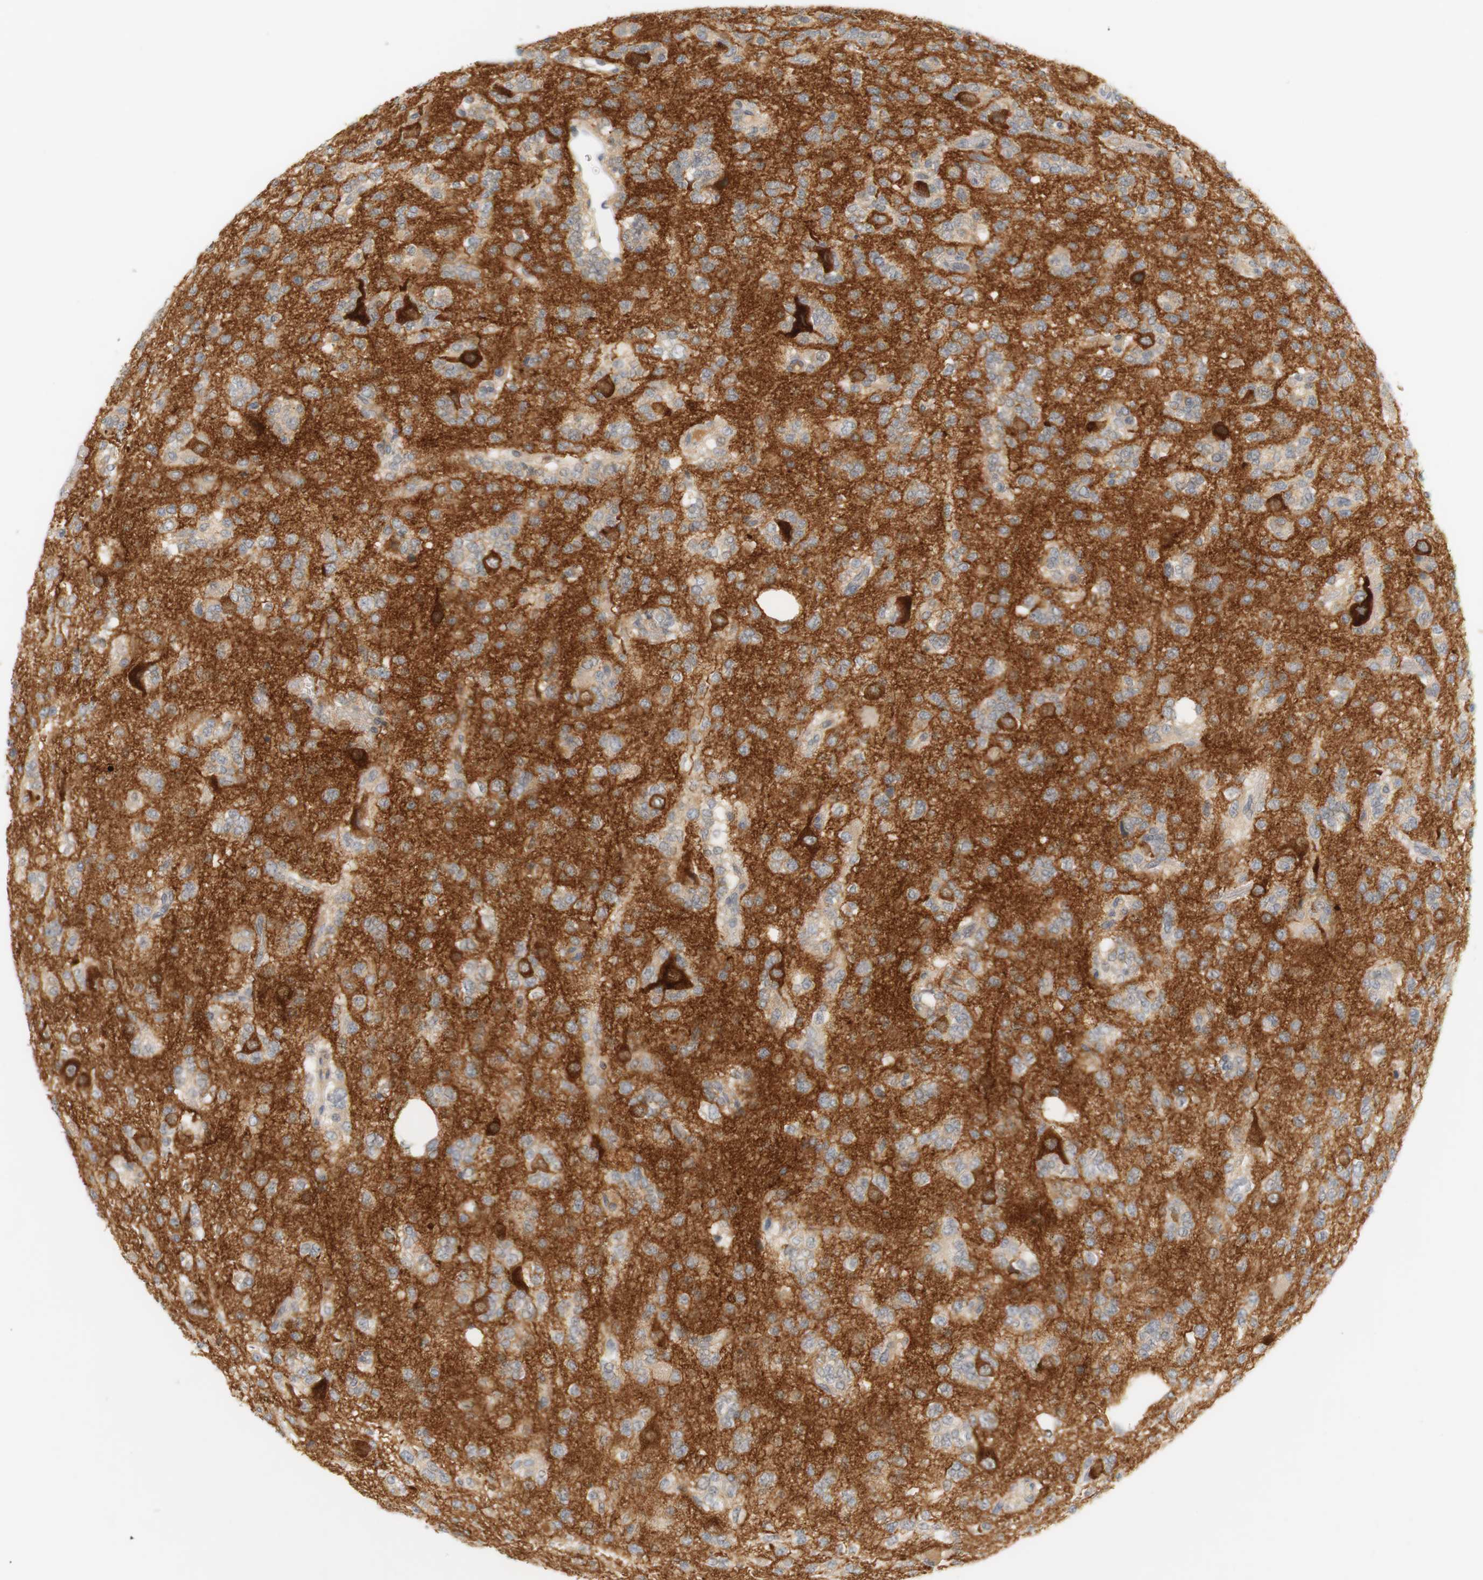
{"staining": {"intensity": "weak", "quantity": ">75%", "location": "cytoplasmic/membranous"}, "tissue": "glioma", "cell_type": "Tumor cells", "image_type": "cancer", "snomed": [{"axis": "morphology", "description": "Glioma, malignant, Low grade"}, {"axis": "topography", "description": "Brain"}], "caption": "This is an image of immunohistochemistry (IHC) staining of glioma, which shows weak staining in the cytoplasmic/membranous of tumor cells.", "gene": "RTN3", "patient": {"sex": "male", "age": 38}}